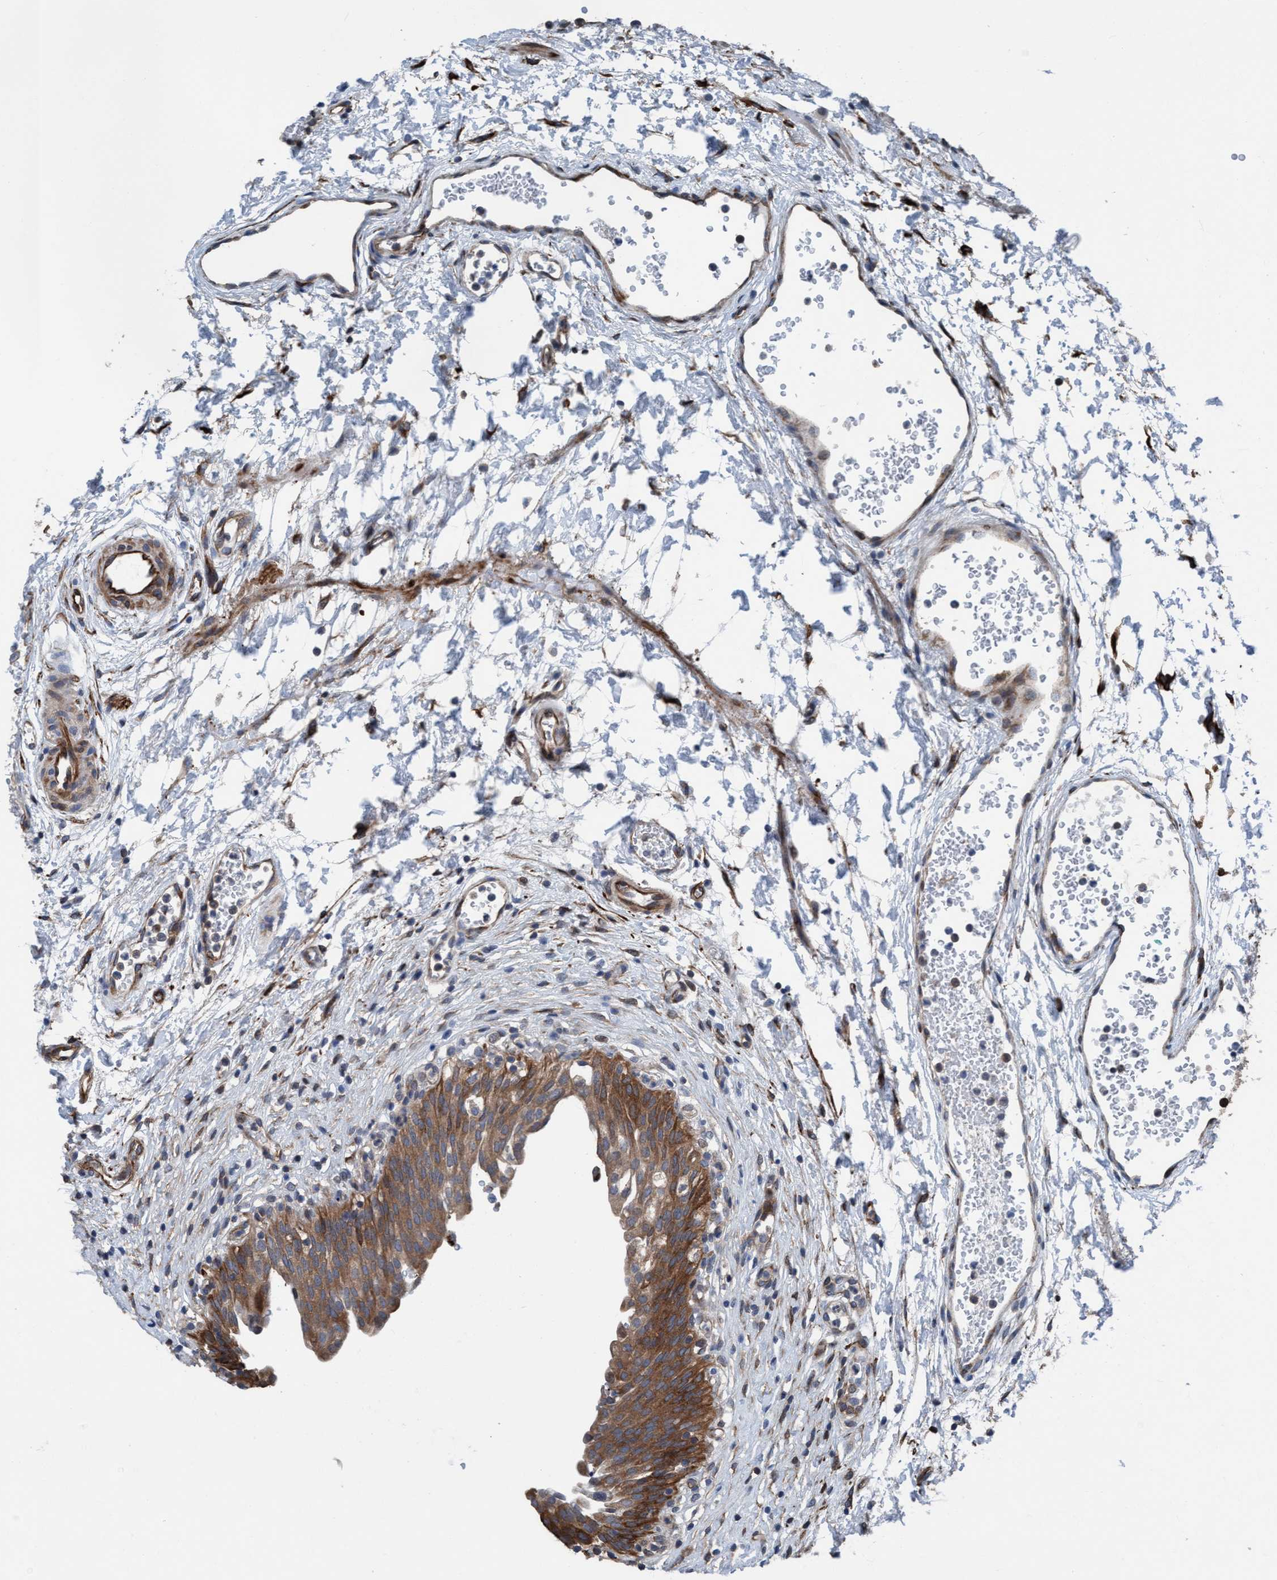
{"staining": {"intensity": "strong", "quantity": ">75%", "location": "cytoplasmic/membranous"}, "tissue": "urinary bladder", "cell_type": "Urothelial cells", "image_type": "normal", "snomed": [{"axis": "morphology", "description": "Urothelial carcinoma, High grade"}, {"axis": "topography", "description": "Urinary bladder"}], "caption": "Immunohistochemical staining of benign urinary bladder shows strong cytoplasmic/membranous protein staining in approximately >75% of urothelial cells. The staining was performed using DAB (3,3'-diaminobenzidine) to visualize the protein expression in brown, while the nuclei were stained in blue with hematoxylin (Magnification: 20x).", "gene": "NMT1", "patient": {"sex": "male", "age": 46}}